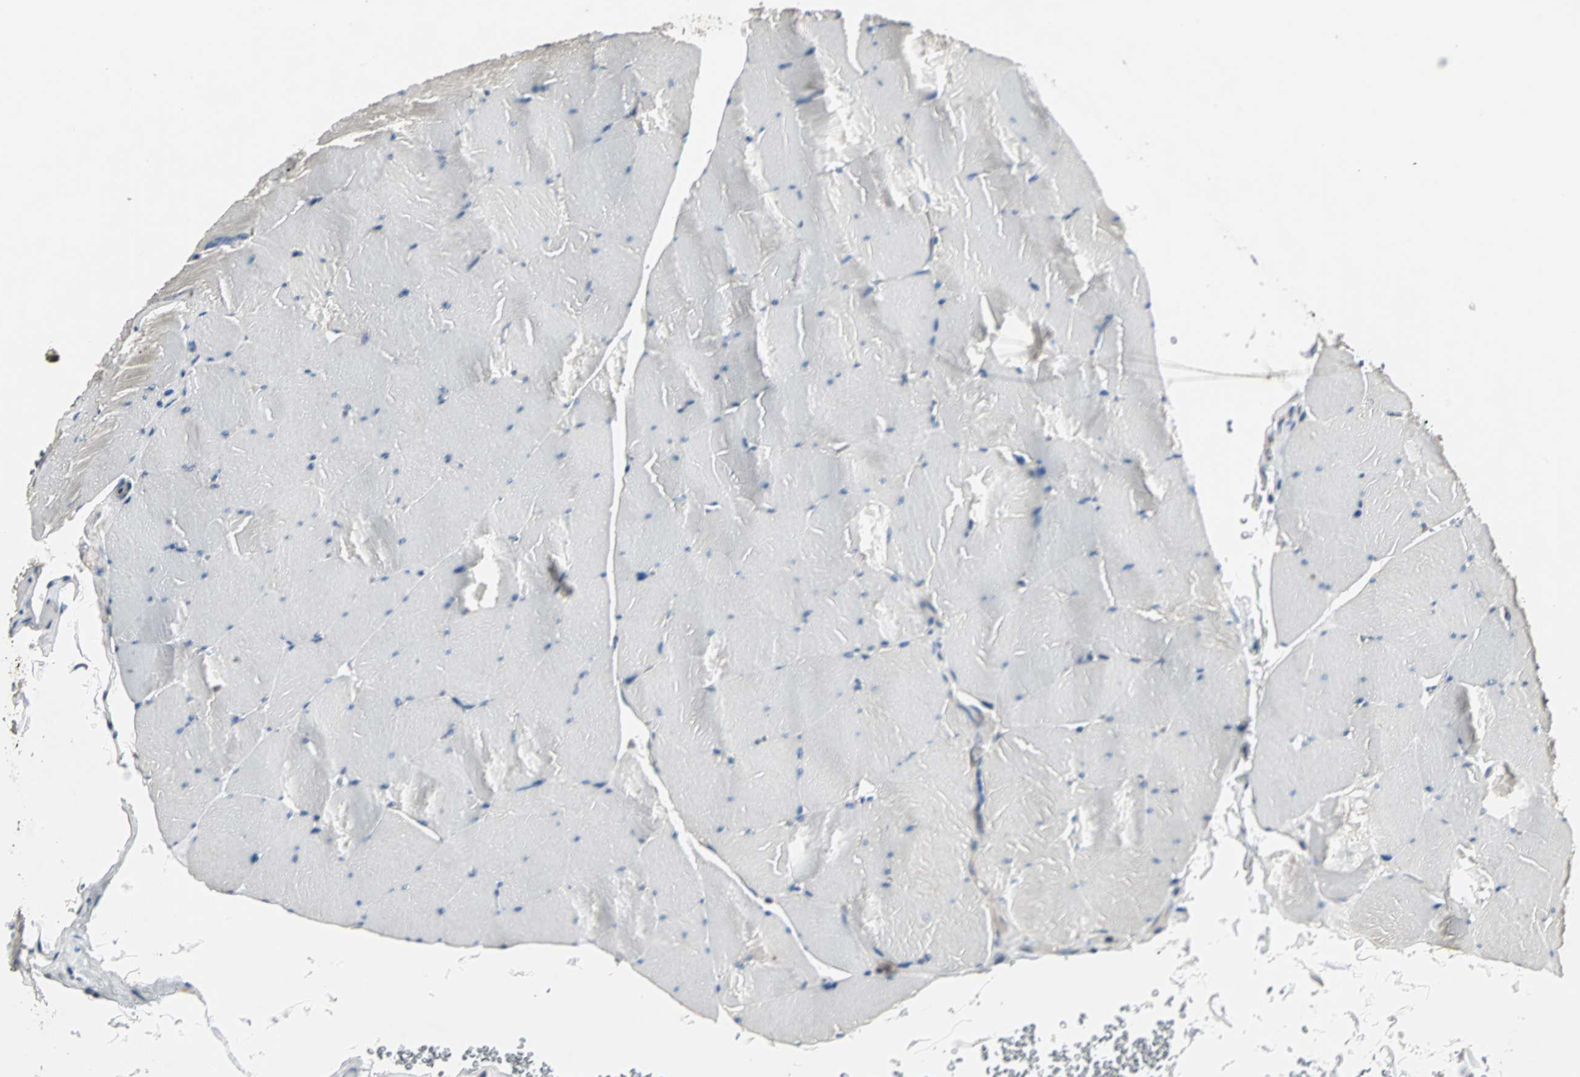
{"staining": {"intensity": "weak", "quantity": "25%-75%", "location": "cytoplasmic/membranous"}, "tissue": "skeletal muscle", "cell_type": "Myocytes", "image_type": "normal", "snomed": [{"axis": "morphology", "description": "Normal tissue, NOS"}, {"axis": "topography", "description": "Skeletal muscle"}], "caption": "DAB immunohistochemical staining of normal skeletal muscle exhibits weak cytoplasmic/membranous protein expression in approximately 25%-75% of myocytes.", "gene": "IRF3", "patient": {"sex": "male", "age": 62}}